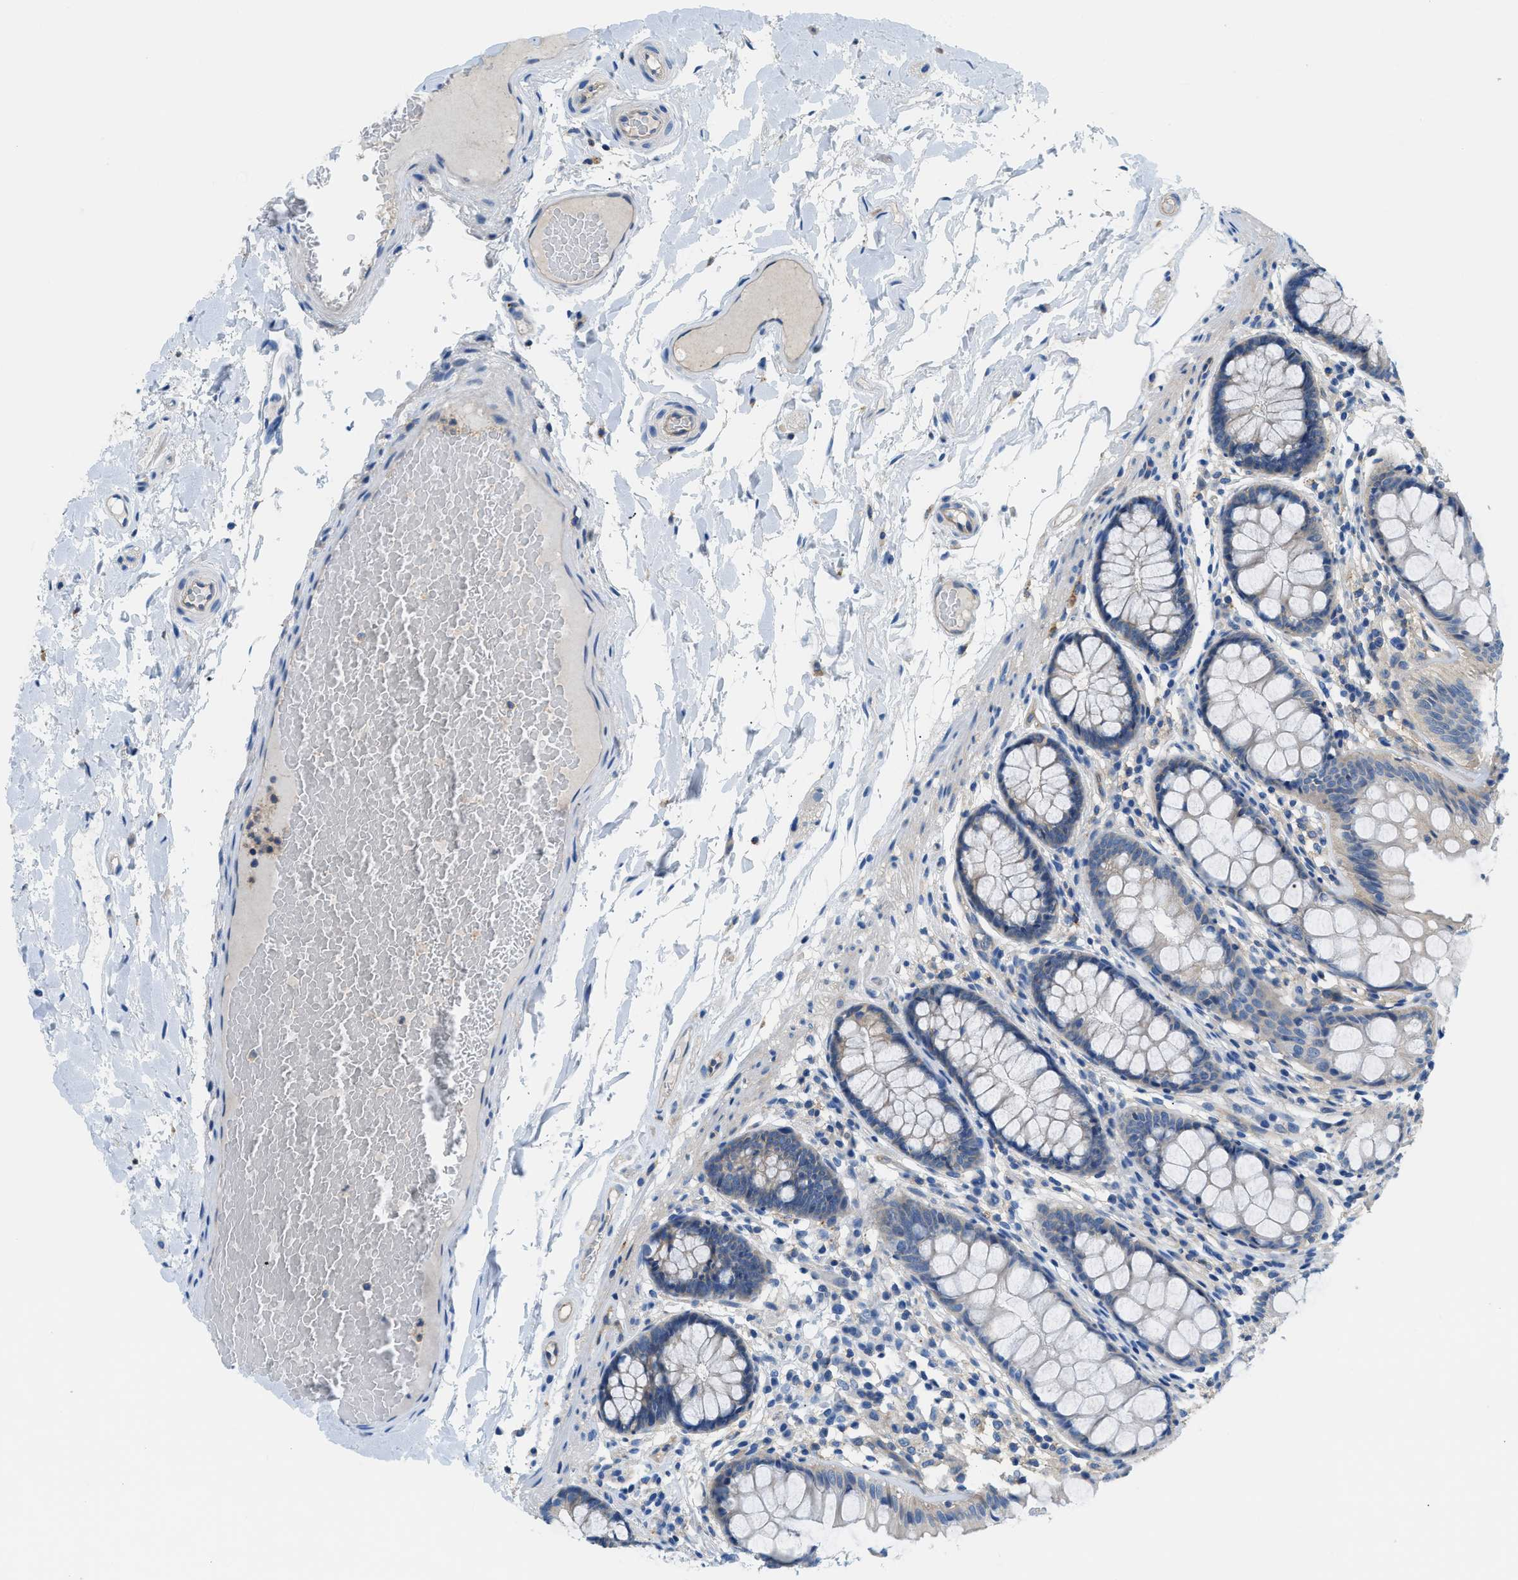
{"staining": {"intensity": "weak", "quantity": "25%-75%", "location": "cytoplasmic/membranous"}, "tissue": "colon", "cell_type": "Endothelial cells", "image_type": "normal", "snomed": [{"axis": "morphology", "description": "Normal tissue, NOS"}, {"axis": "topography", "description": "Colon"}], "caption": "A brown stain shows weak cytoplasmic/membranous staining of a protein in endothelial cells of unremarkable human colon. Using DAB (brown) and hematoxylin (blue) stains, captured at high magnification using brightfield microscopy.", "gene": "ORAI1", "patient": {"sex": "female", "age": 56}}